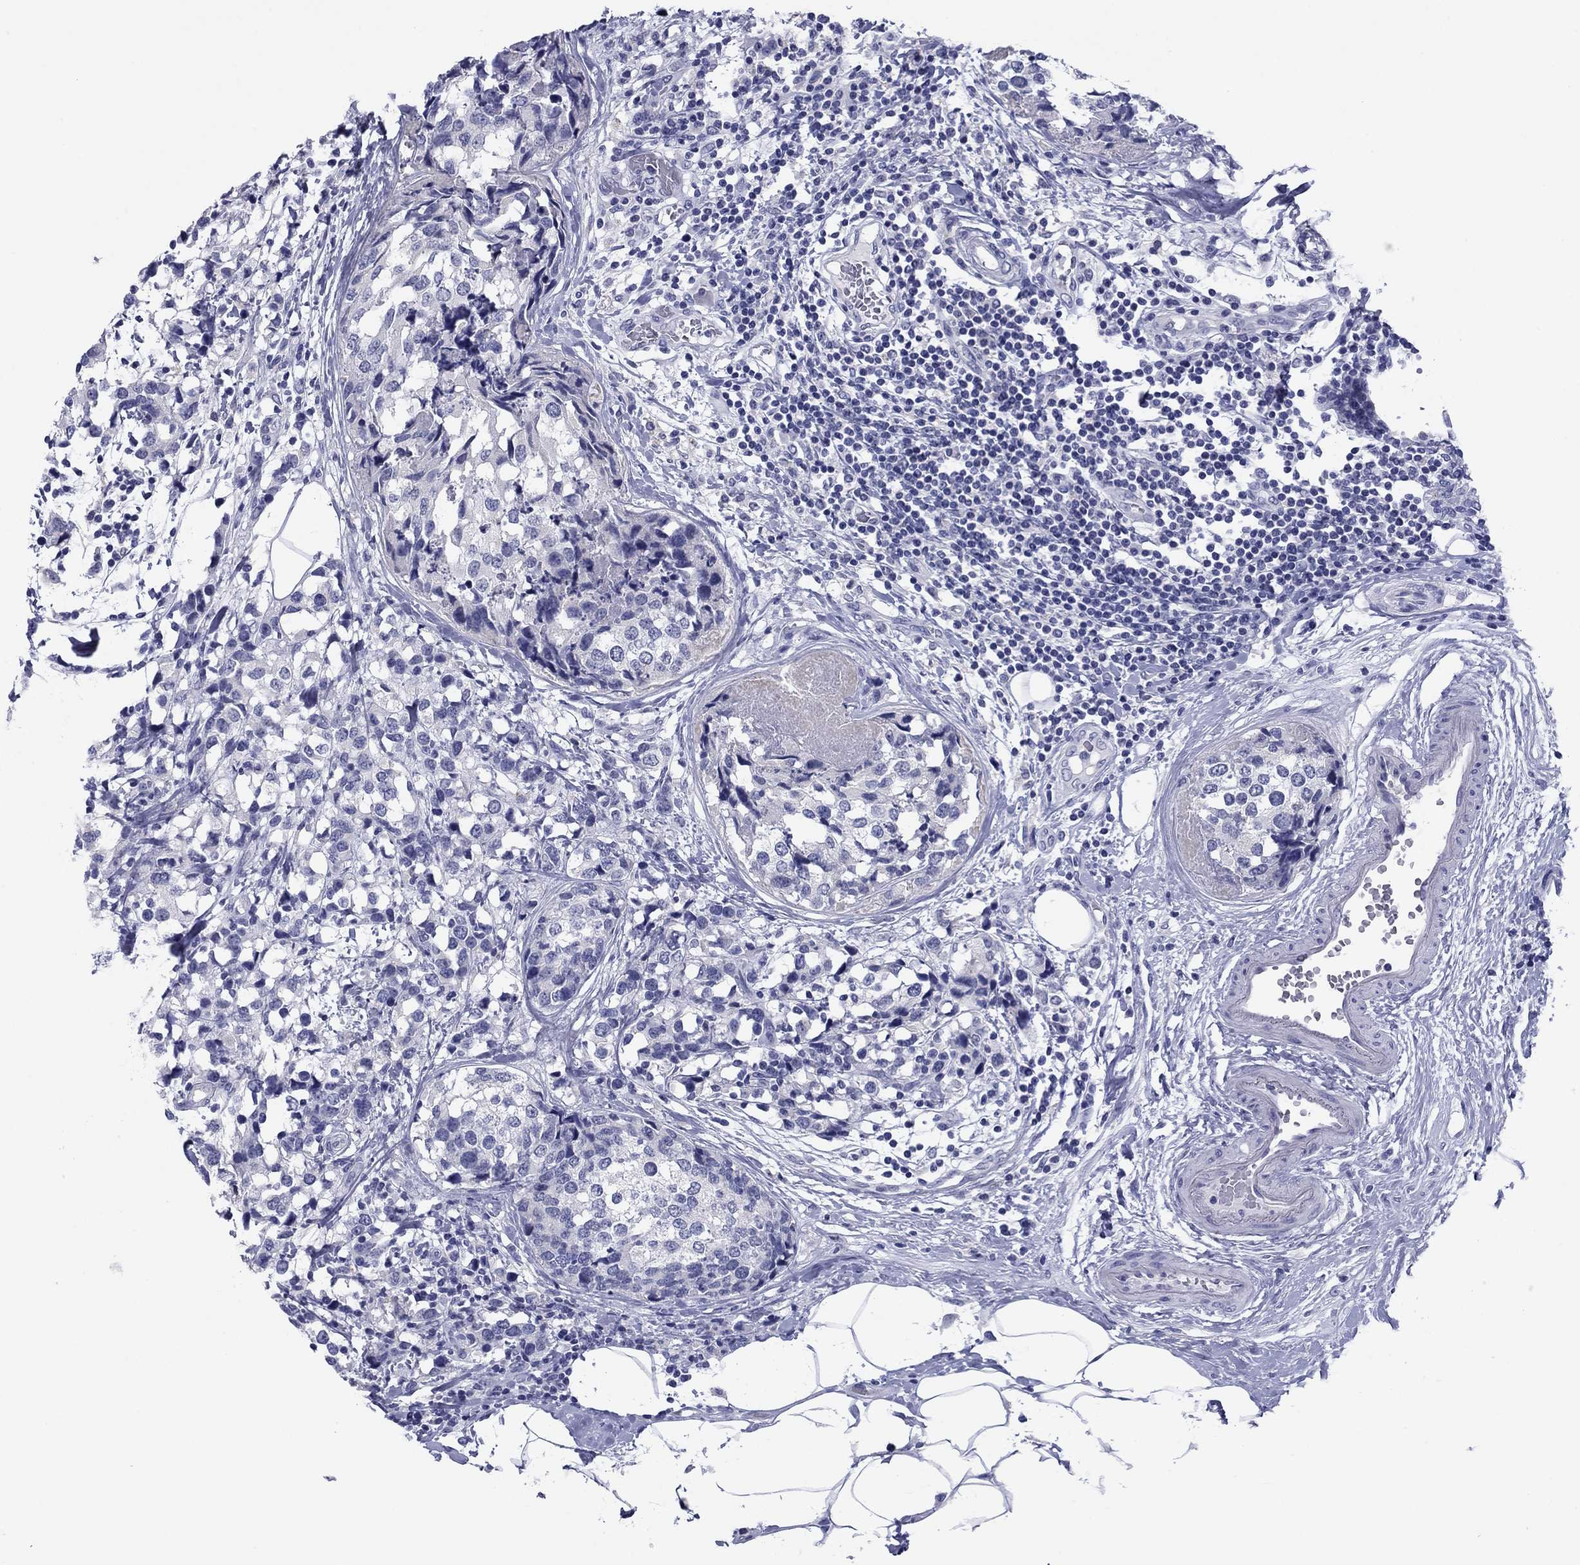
{"staining": {"intensity": "negative", "quantity": "none", "location": "none"}, "tissue": "breast cancer", "cell_type": "Tumor cells", "image_type": "cancer", "snomed": [{"axis": "morphology", "description": "Lobular carcinoma"}, {"axis": "topography", "description": "Breast"}], "caption": "Tumor cells are negative for brown protein staining in lobular carcinoma (breast).", "gene": "TCFL5", "patient": {"sex": "female", "age": 59}}